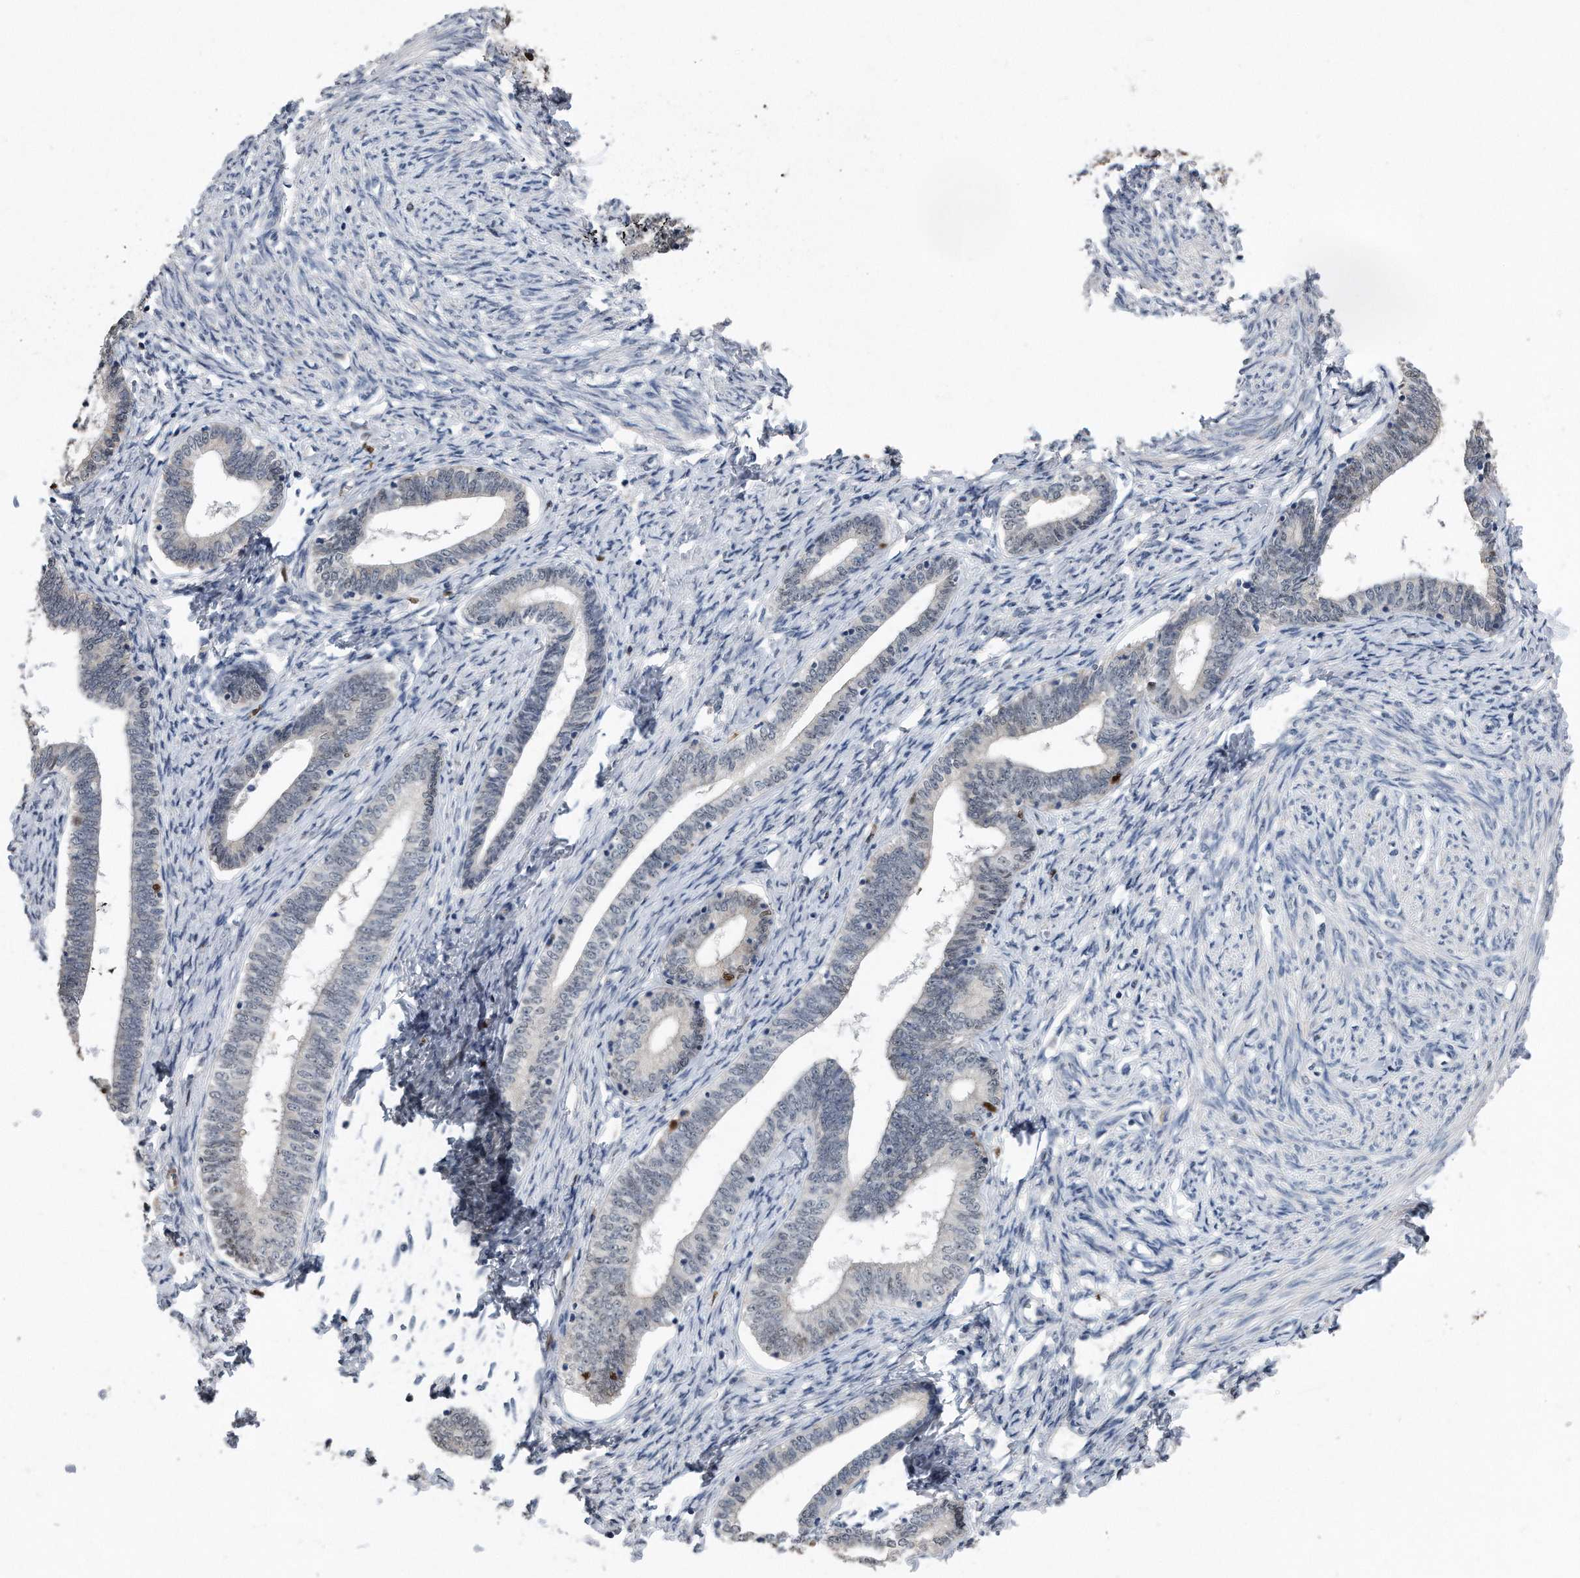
{"staining": {"intensity": "negative", "quantity": "none", "location": "none"}, "tissue": "endometrium", "cell_type": "Cells in endometrial stroma", "image_type": "normal", "snomed": [{"axis": "morphology", "description": "Normal tissue, NOS"}, {"axis": "topography", "description": "Endometrium"}], "caption": "Immunohistochemistry histopathology image of benign endometrium stained for a protein (brown), which demonstrates no positivity in cells in endometrial stroma. (IHC, brightfield microscopy, high magnification).", "gene": "PCNA", "patient": {"sex": "female", "age": 72}}